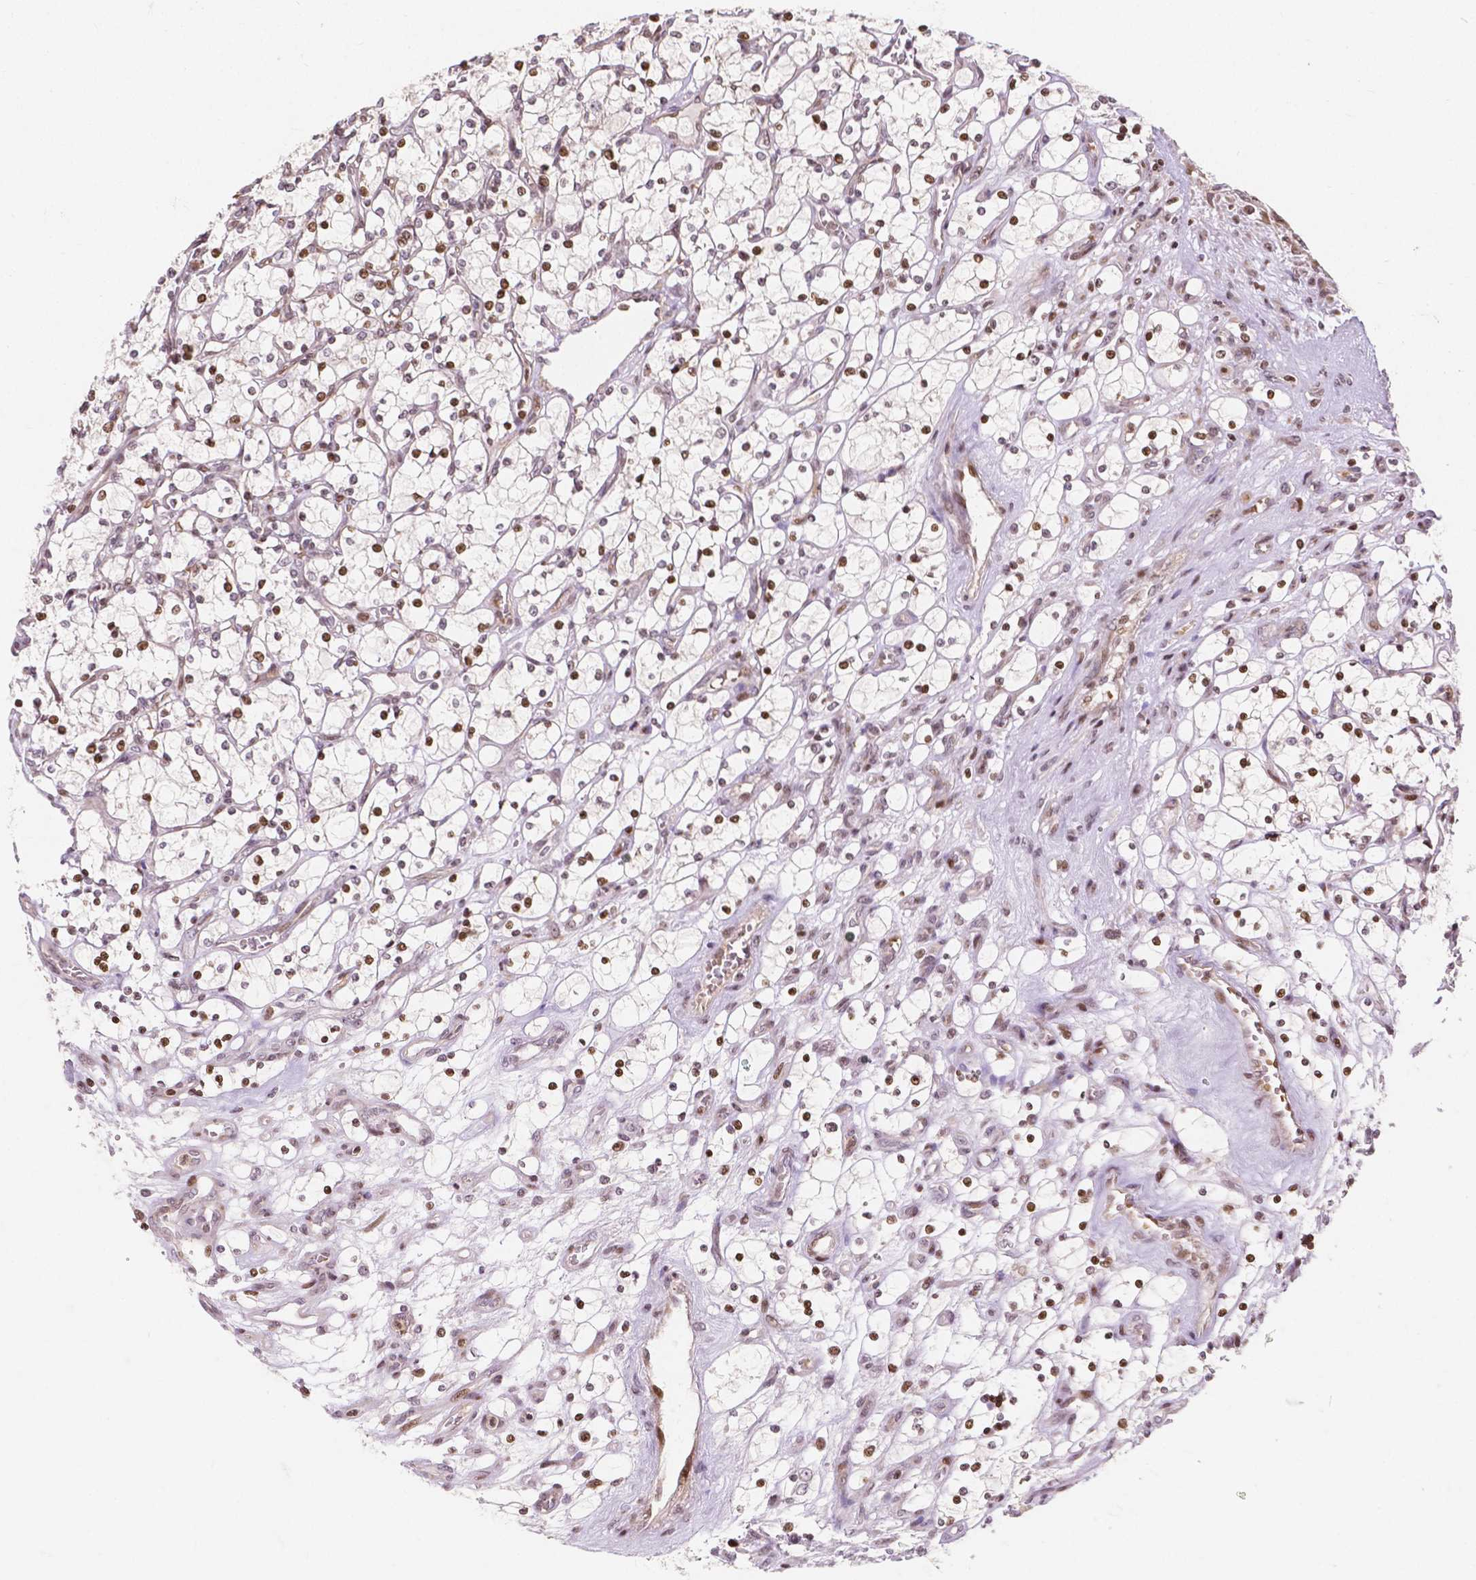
{"staining": {"intensity": "moderate", "quantity": "<25%", "location": "nuclear"}, "tissue": "renal cancer", "cell_type": "Tumor cells", "image_type": "cancer", "snomed": [{"axis": "morphology", "description": "Adenocarcinoma, NOS"}, {"axis": "topography", "description": "Kidney"}], "caption": "The immunohistochemical stain shows moderate nuclear positivity in tumor cells of renal adenocarcinoma tissue.", "gene": "PTPN18", "patient": {"sex": "female", "age": 69}}